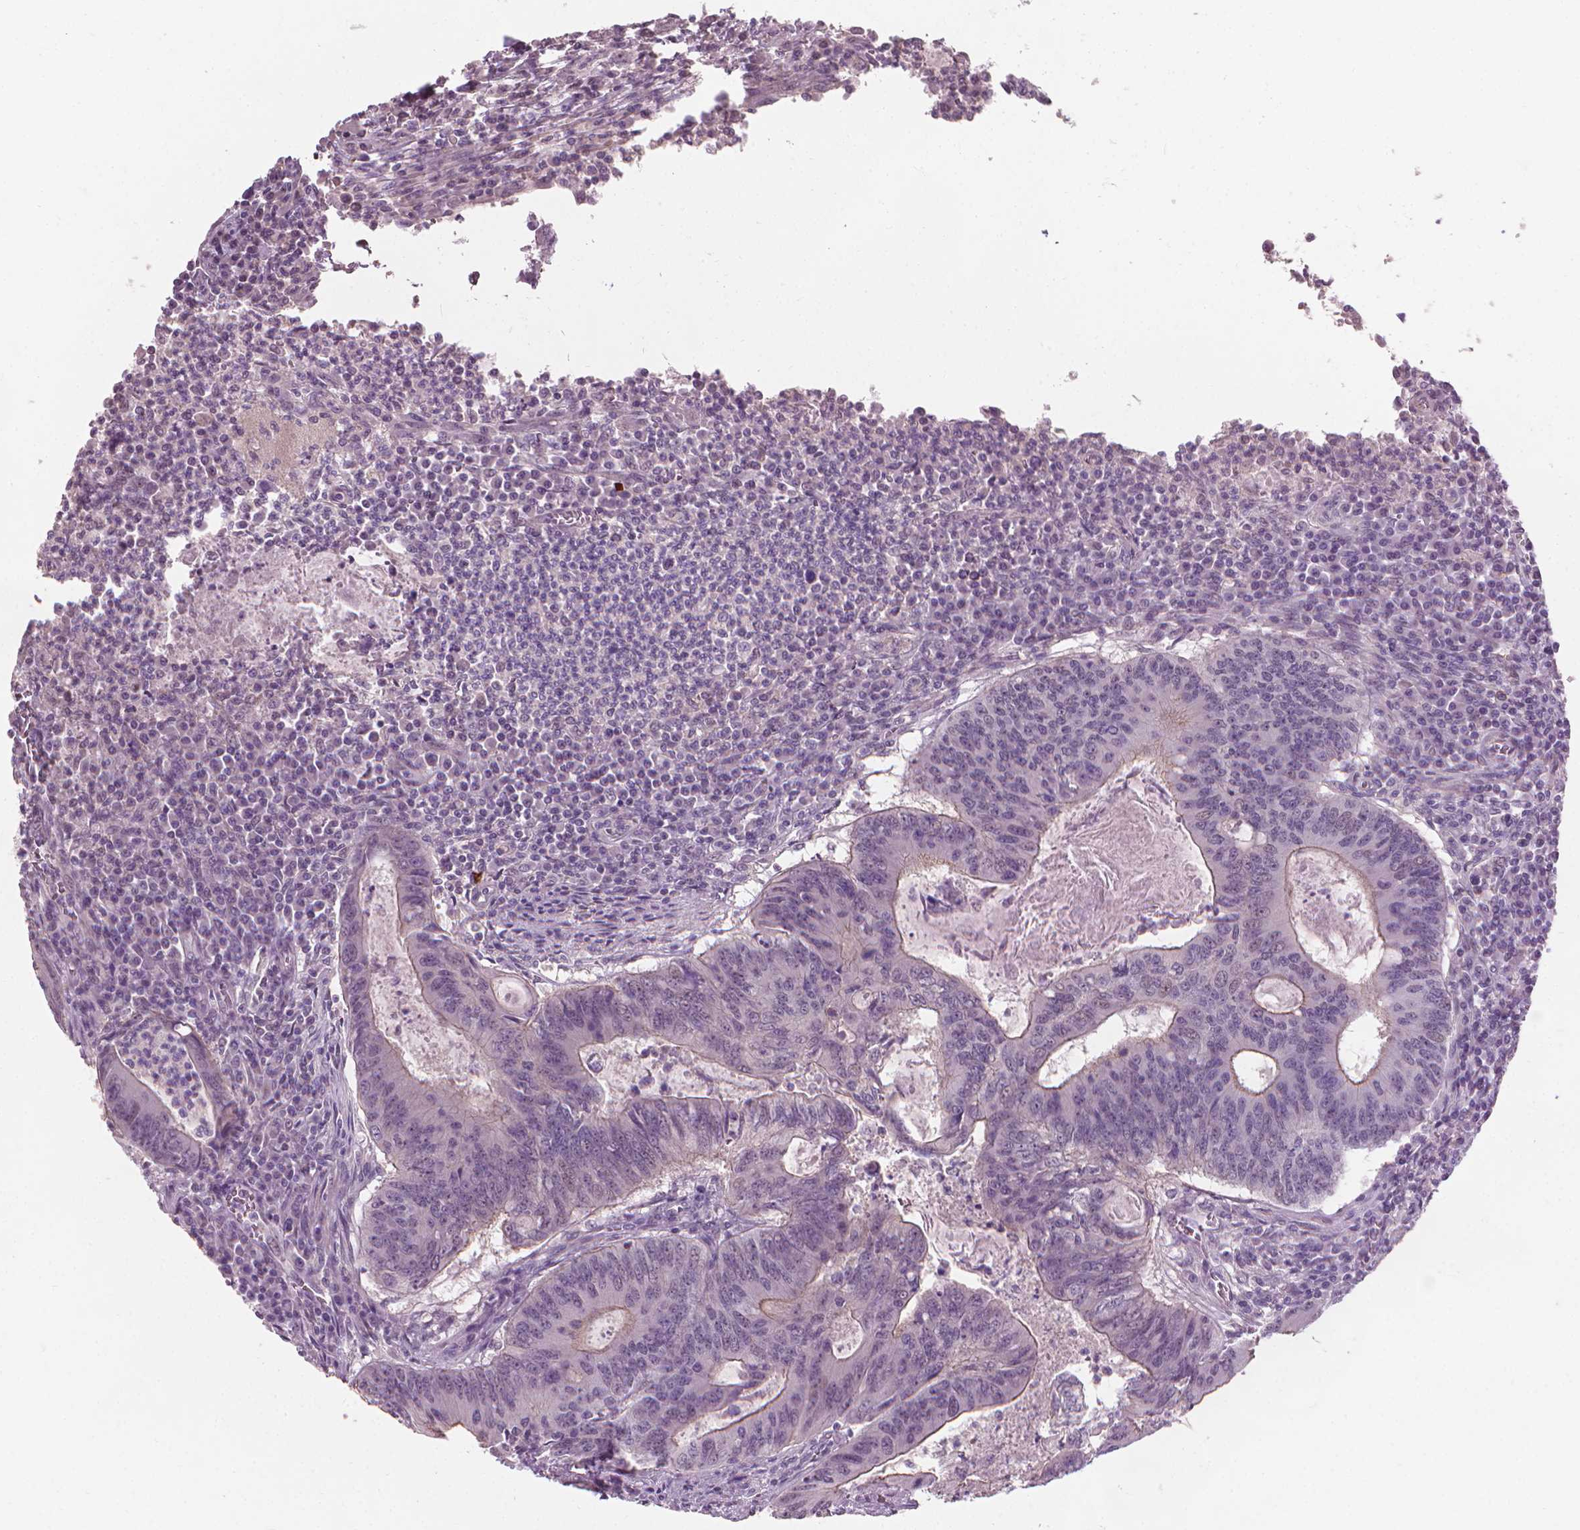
{"staining": {"intensity": "weak", "quantity": "<25%", "location": "cytoplasmic/membranous"}, "tissue": "colorectal cancer", "cell_type": "Tumor cells", "image_type": "cancer", "snomed": [{"axis": "morphology", "description": "Adenocarcinoma, NOS"}, {"axis": "topography", "description": "Colon"}], "caption": "Tumor cells are negative for protein expression in human colorectal cancer (adenocarcinoma).", "gene": "SAXO2", "patient": {"sex": "male", "age": 67}}